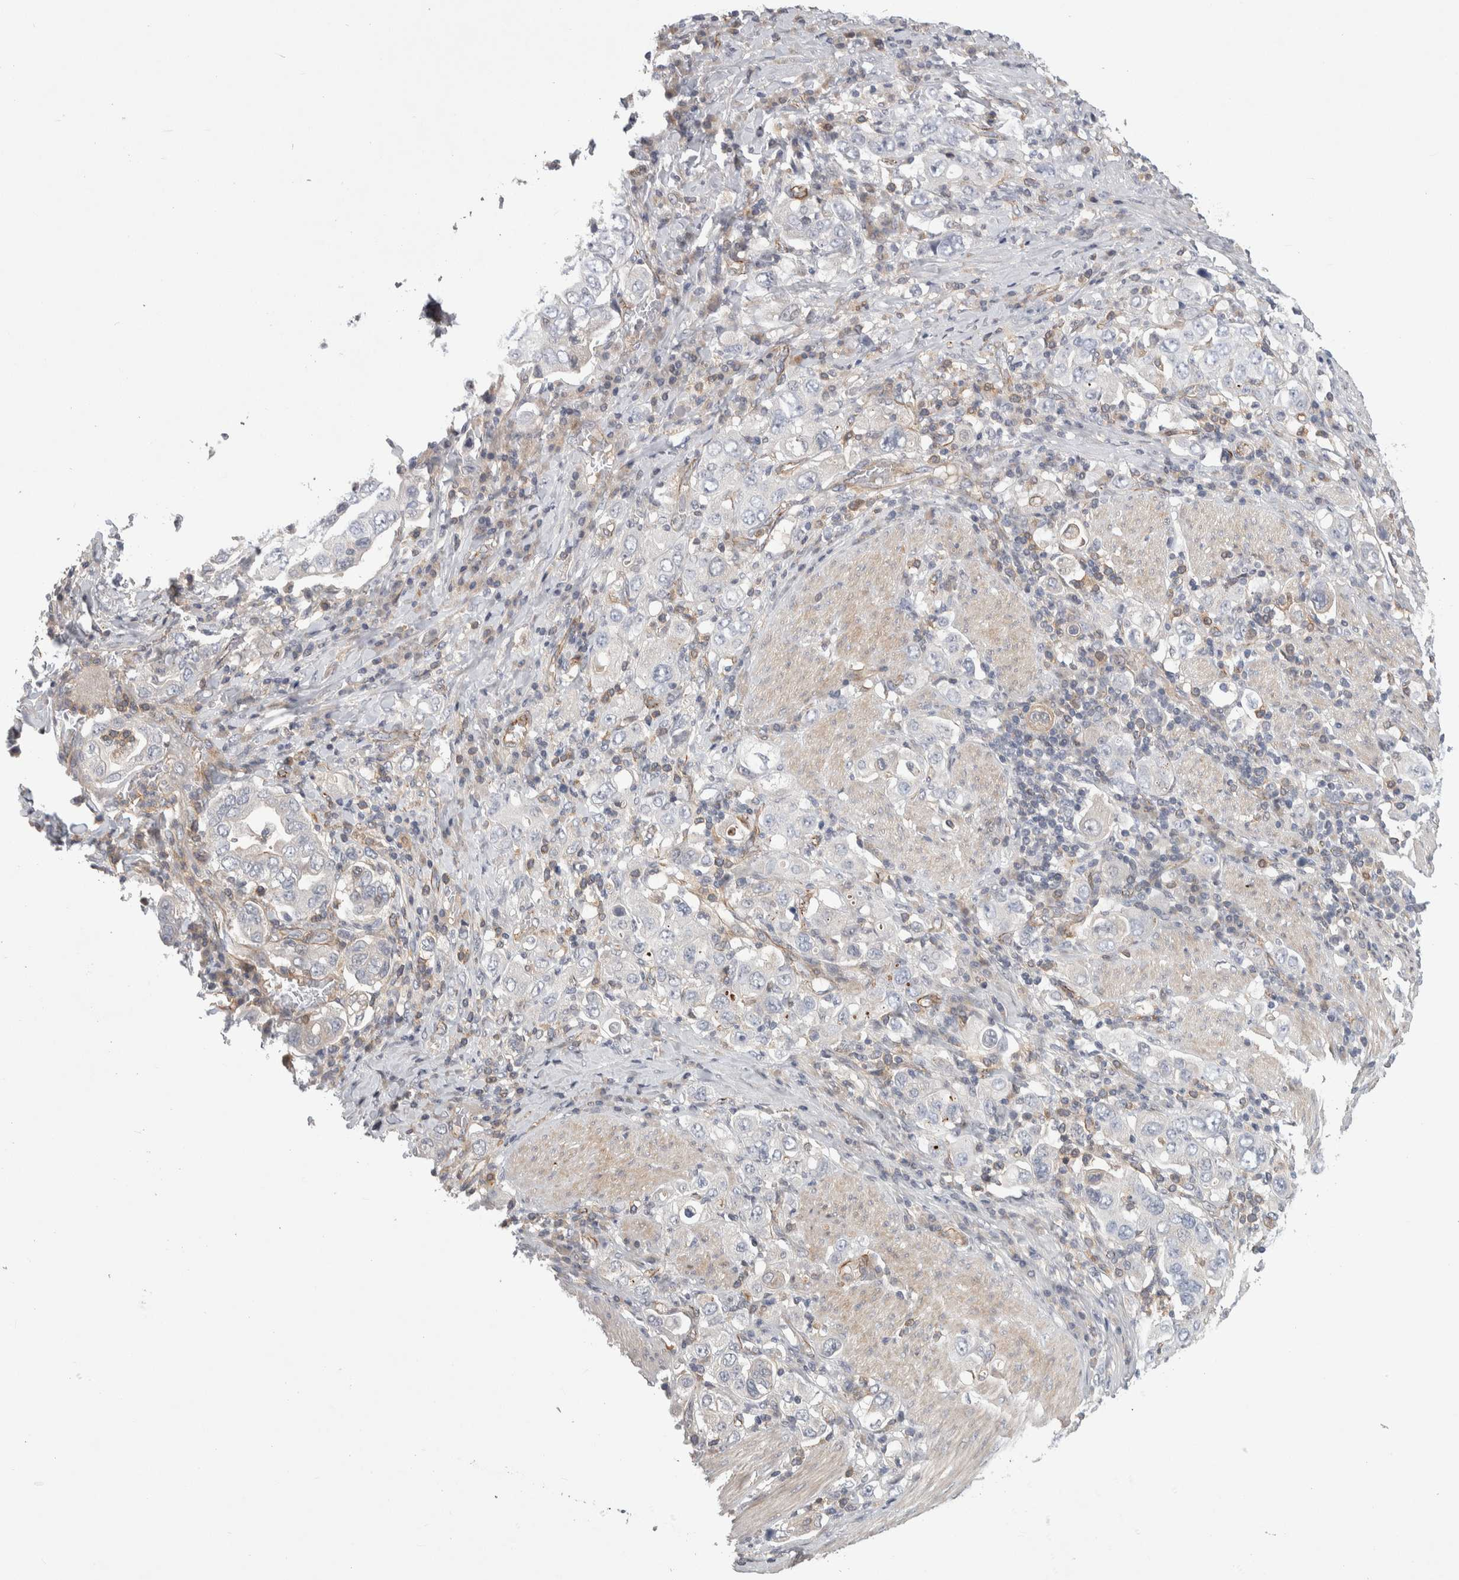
{"staining": {"intensity": "negative", "quantity": "none", "location": "none"}, "tissue": "stomach cancer", "cell_type": "Tumor cells", "image_type": "cancer", "snomed": [{"axis": "morphology", "description": "Adenocarcinoma, NOS"}, {"axis": "topography", "description": "Stomach, upper"}], "caption": "High power microscopy image of an immunohistochemistry (IHC) image of stomach cancer, revealing no significant positivity in tumor cells.", "gene": "ZNF862", "patient": {"sex": "male", "age": 62}}